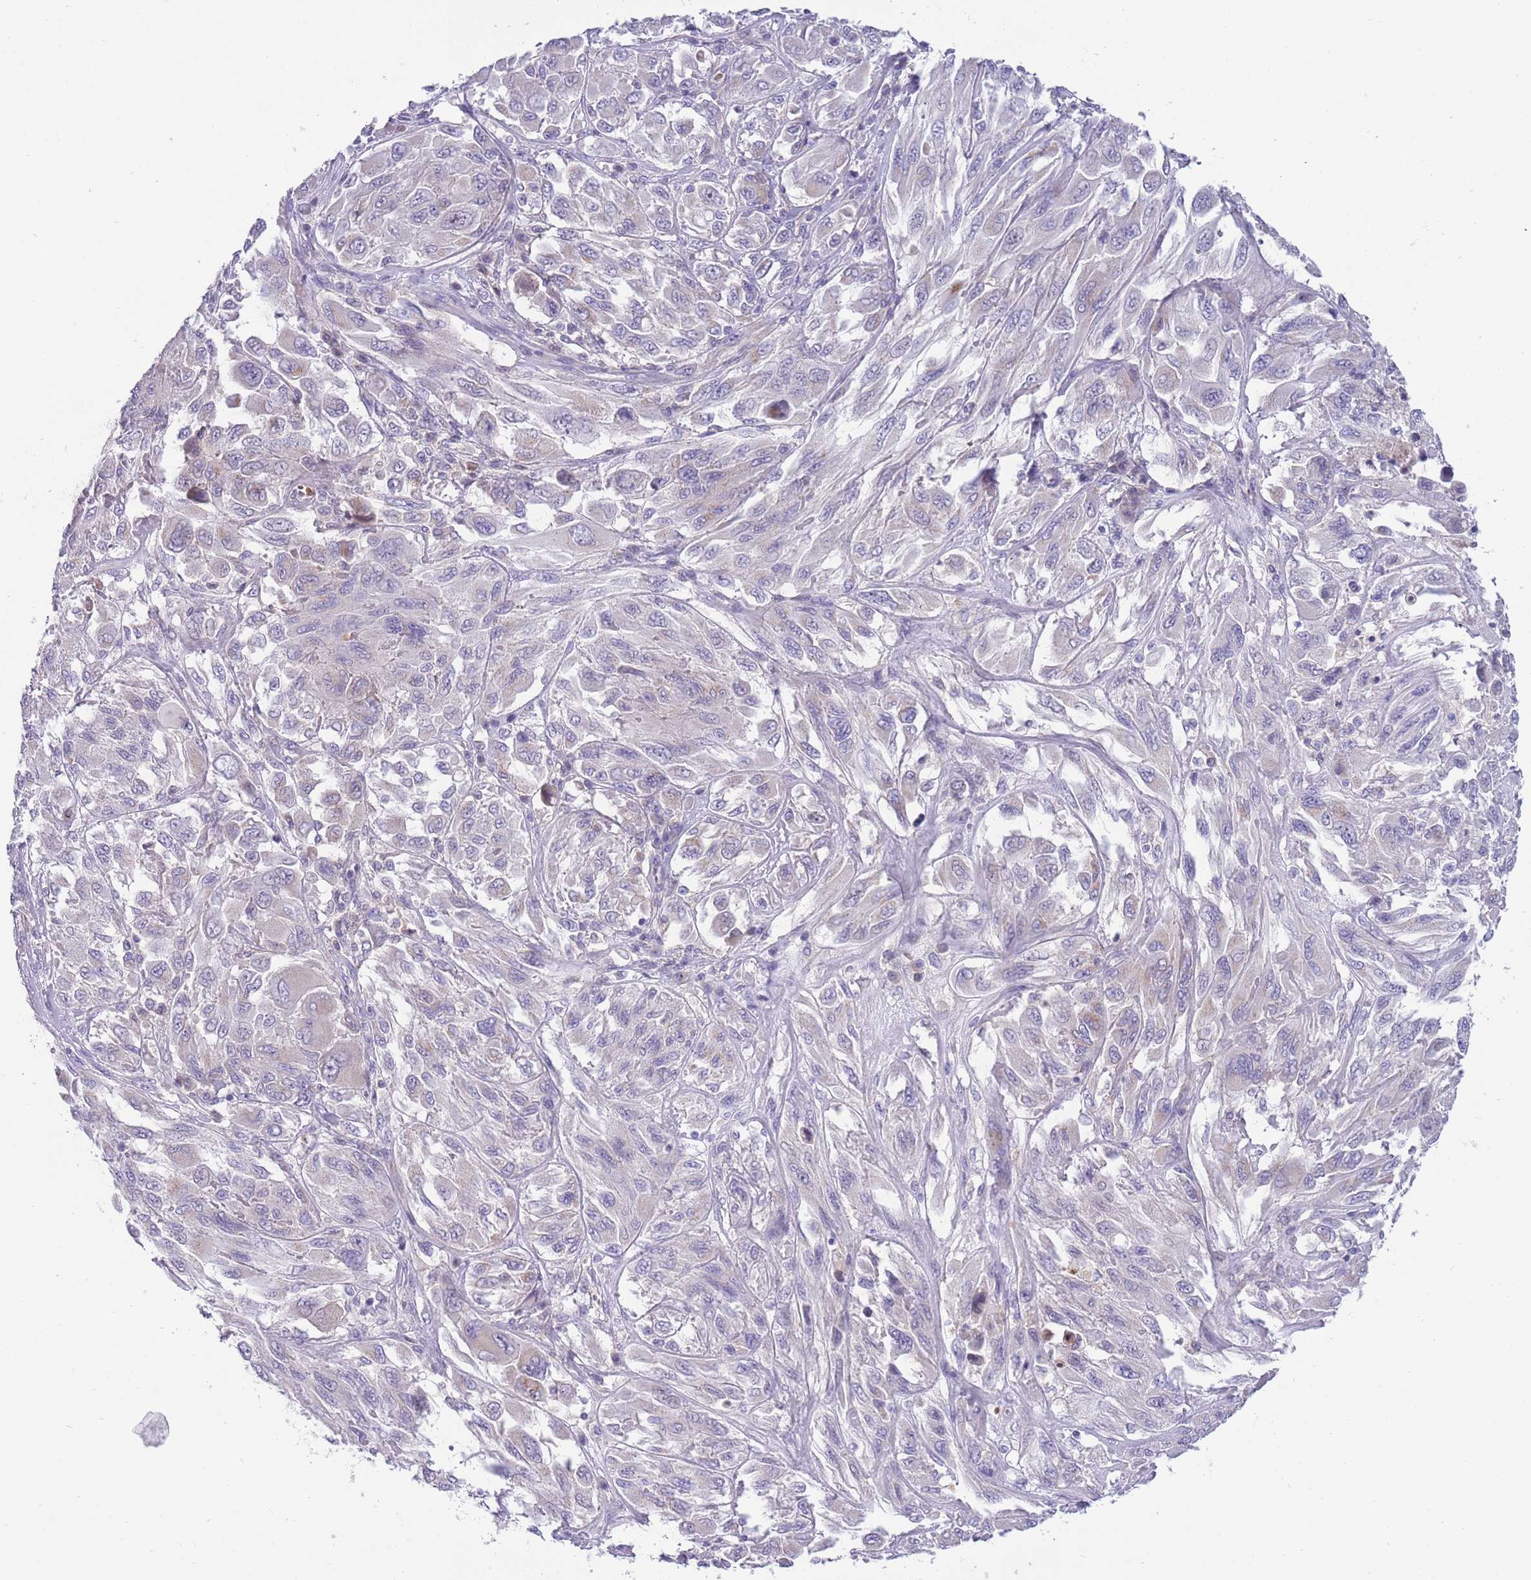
{"staining": {"intensity": "negative", "quantity": "none", "location": "none"}, "tissue": "melanoma", "cell_type": "Tumor cells", "image_type": "cancer", "snomed": [{"axis": "morphology", "description": "Malignant melanoma, NOS"}, {"axis": "topography", "description": "Skin"}], "caption": "High magnification brightfield microscopy of melanoma stained with DAB (3,3'-diaminobenzidine) (brown) and counterstained with hematoxylin (blue): tumor cells show no significant expression.", "gene": "DDHD1", "patient": {"sex": "female", "age": 91}}